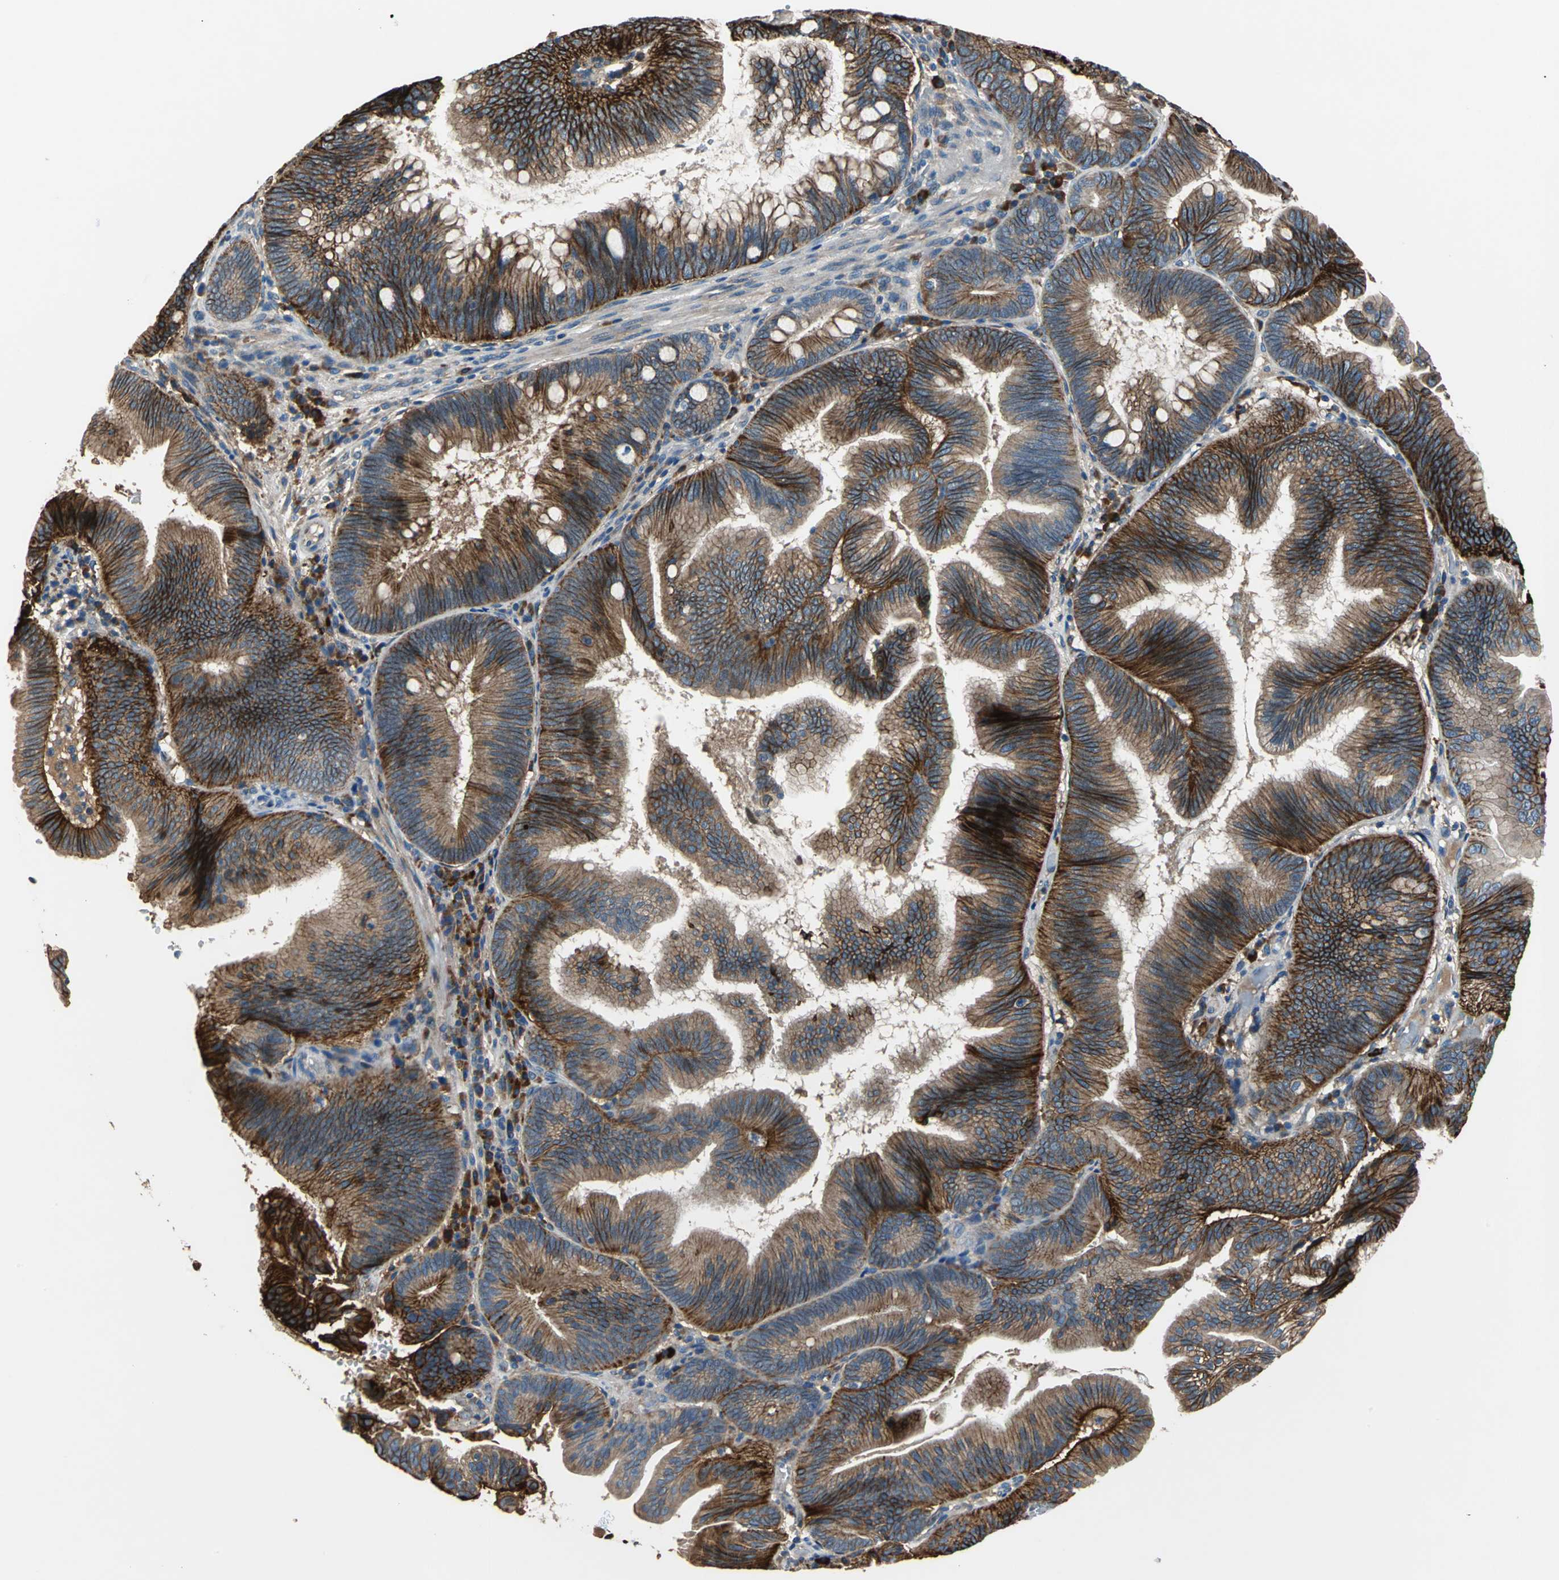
{"staining": {"intensity": "strong", "quantity": ">75%", "location": "cytoplasmic/membranous"}, "tissue": "pancreatic cancer", "cell_type": "Tumor cells", "image_type": "cancer", "snomed": [{"axis": "morphology", "description": "Adenocarcinoma, NOS"}, {"axis": "topography", "description": "Pancreas"}], "caption": "This photomicrograph displays IHC staining of human adenocarcinoma (pancreatic), with high strong cytoplasmic/membranous positivity in approximately >75% of tumor cells.", "gene": "HEPH", "patient": {"sex": "male", "age": 82}}